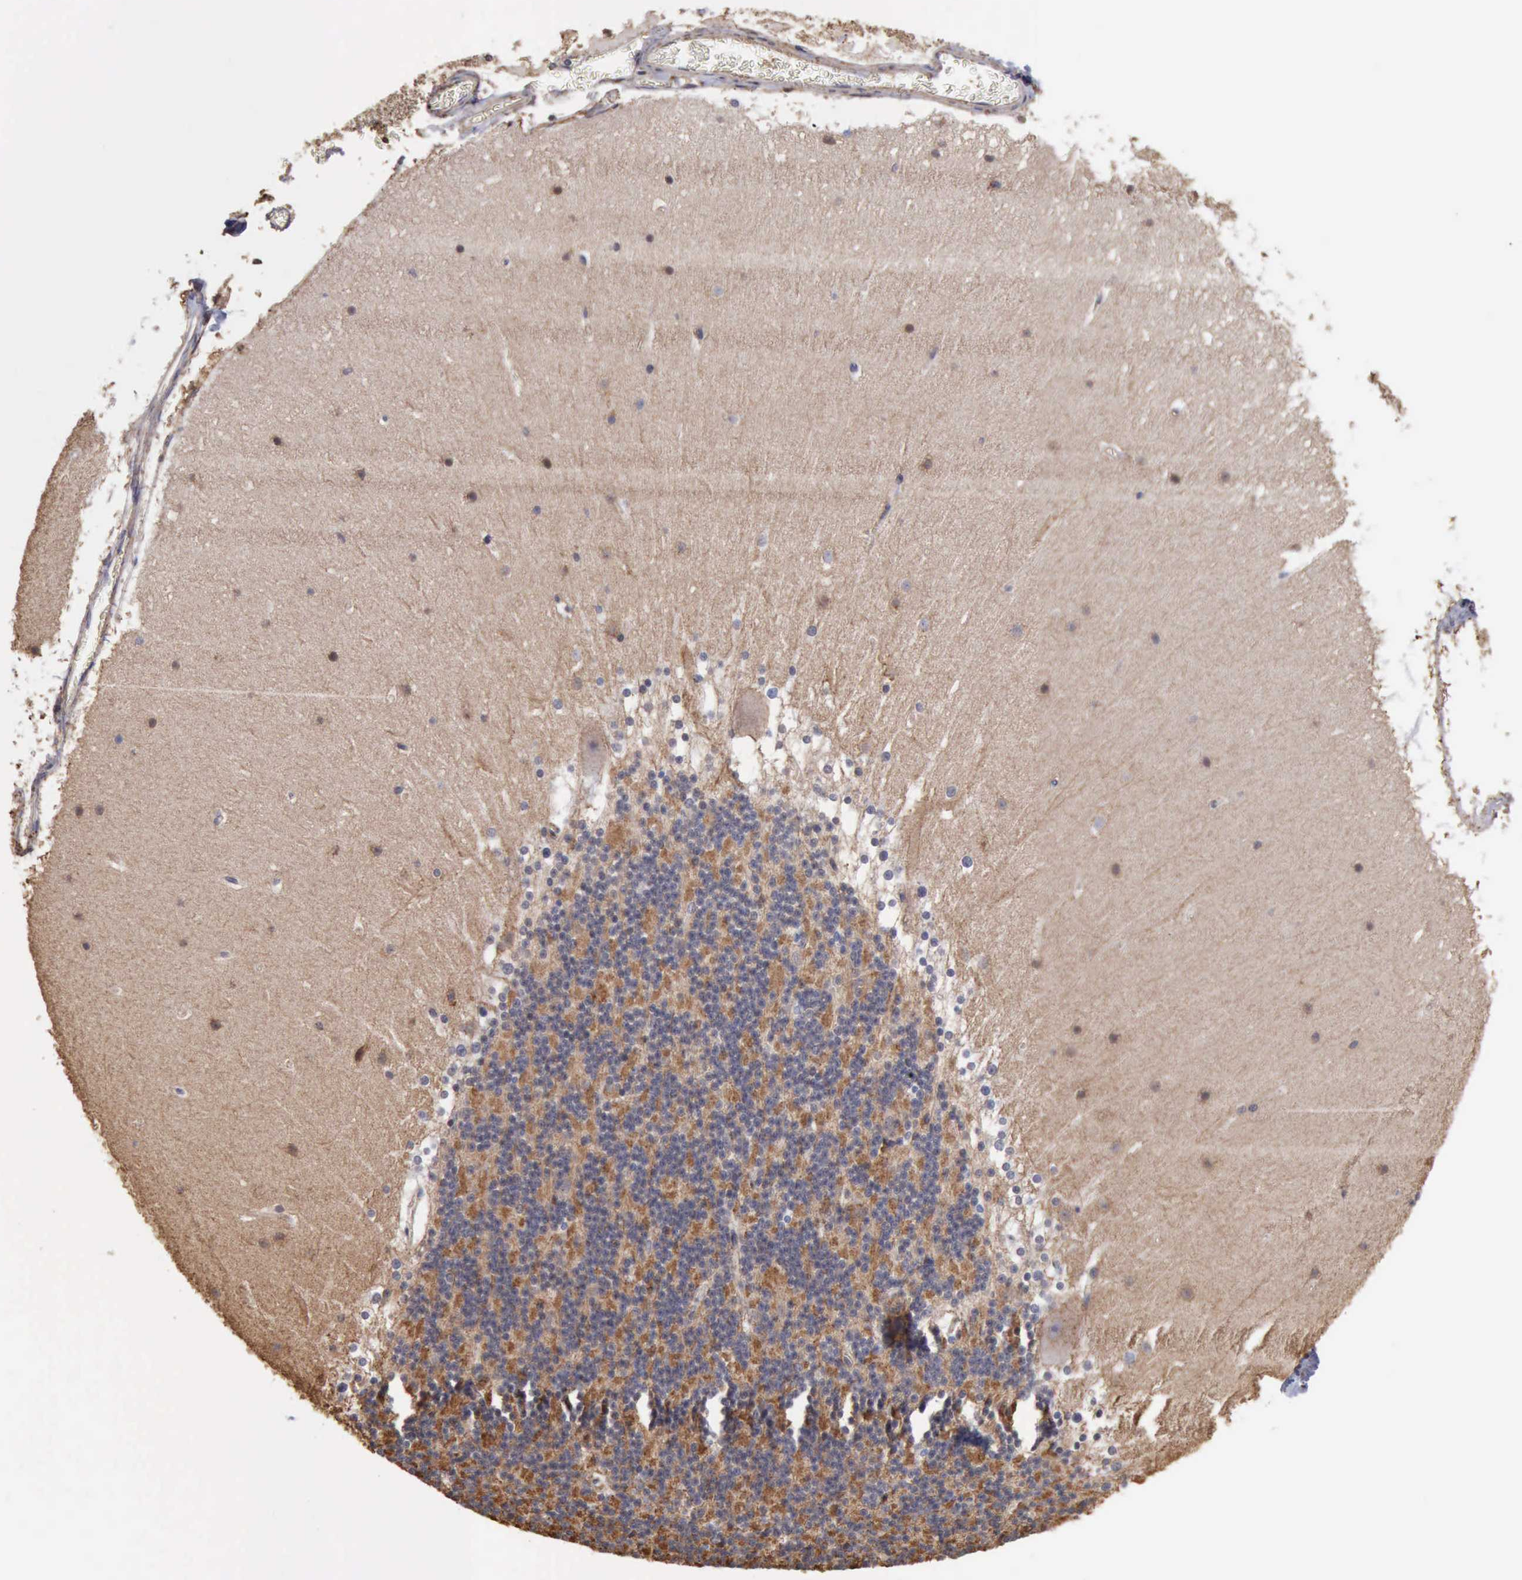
{"staining": {"intensity": "weak", "quantity": ">75%", "location": "cytoplasmic/membranous"}, "tissue": "cerebellum", "cell_type": "Cells in granular layer", "image_type": "normal", "snomed": [{"axis": "morphology", "description": "Normal tissue, NOS"}, {"axis": "topography", "description": "Cerebellum"}], "caption": "Human cerebellum stained with a brown dye exhibits weak cytoplasmic/membranous positive expression in about >75% of cells in granular layer.", "gene": "GPR101", "patient": {"sex": "female", "age": 19}}